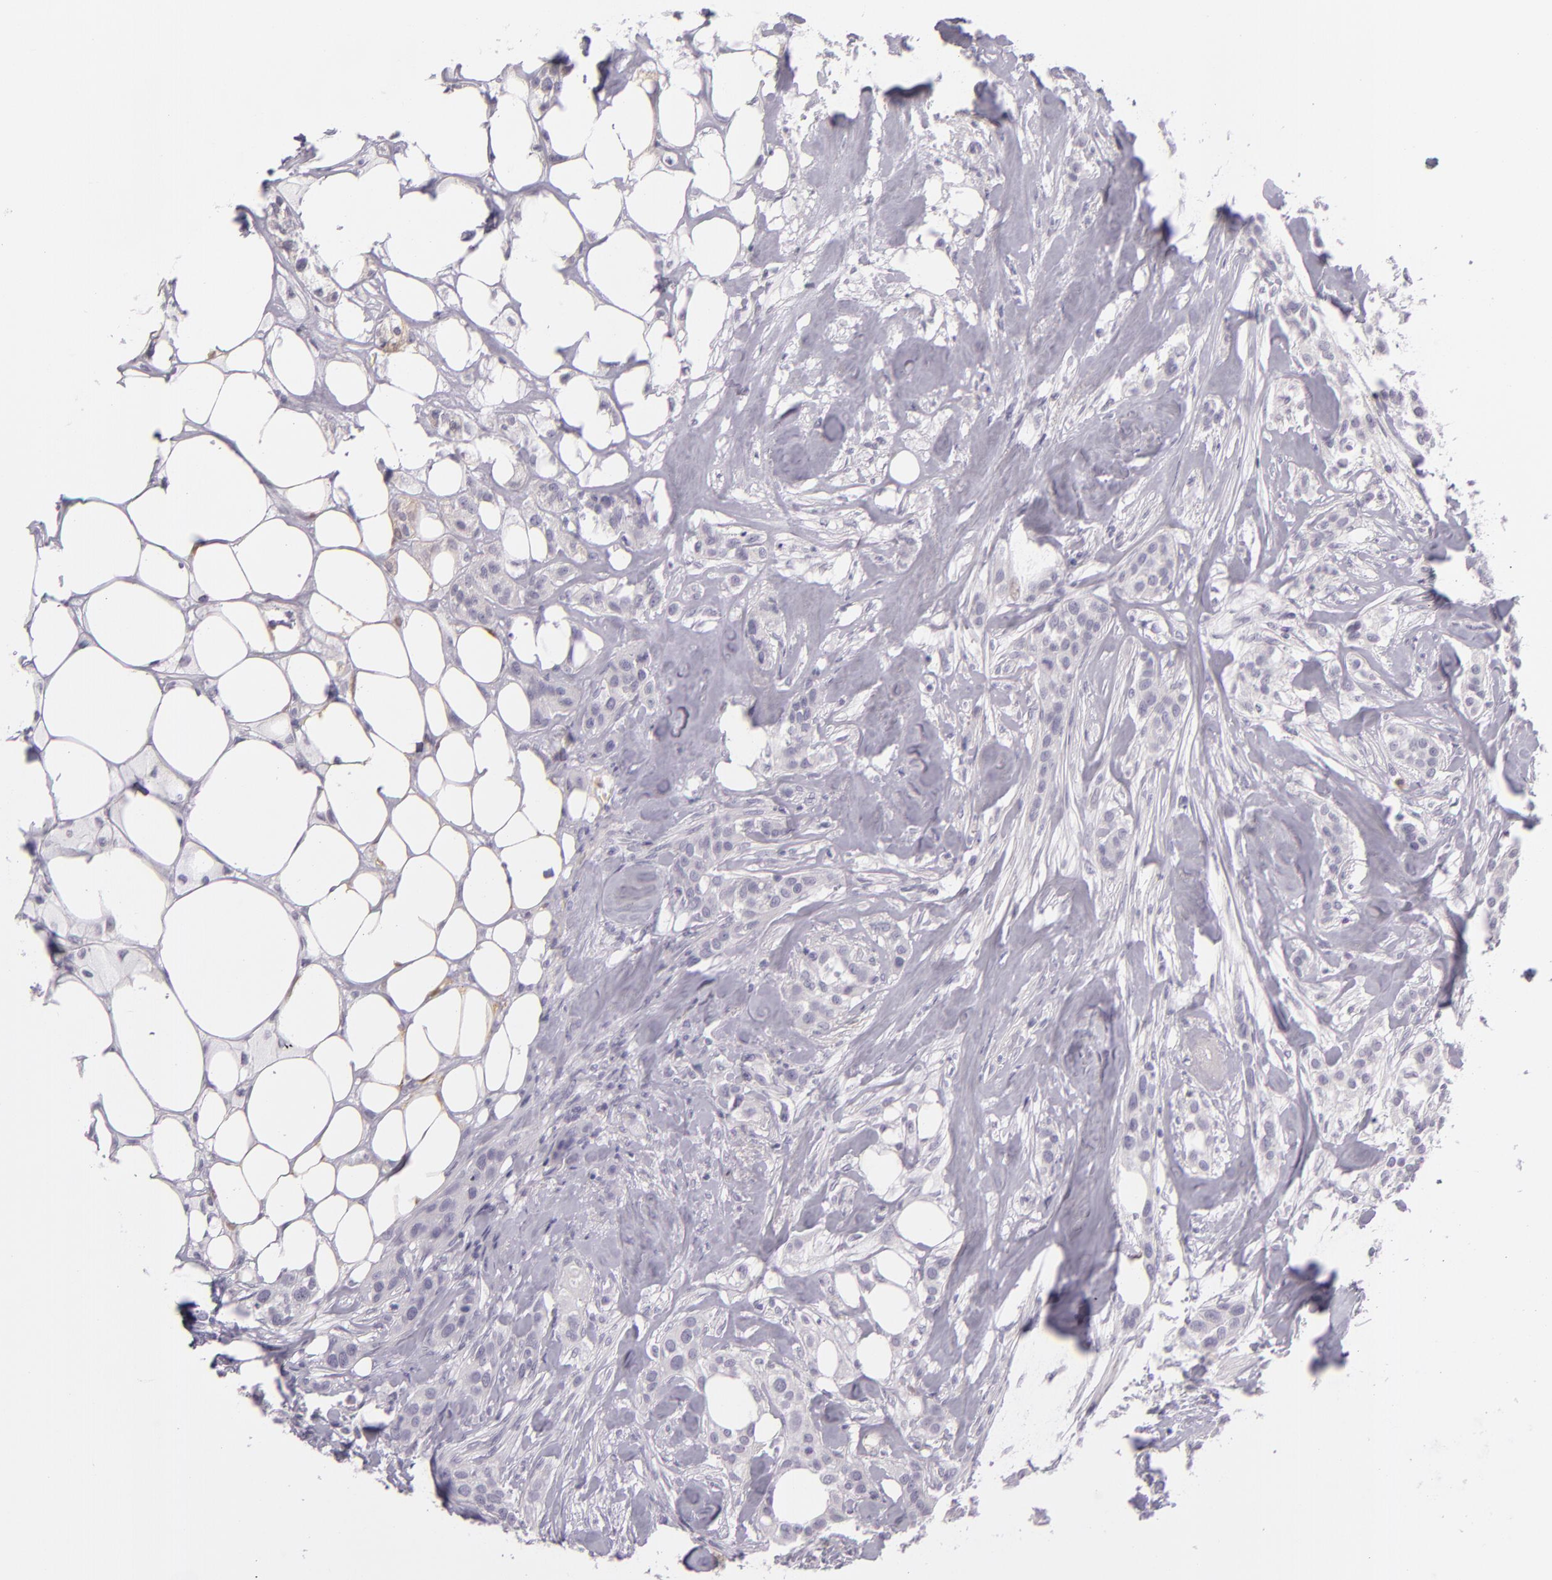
{"staining": {"intensity": "negative", "quantity": "none", "location": "none"}, "tissue": "breast cancer", "cell_type": "Tumor cells", "image_type": "cancer", "snomed": [{"axis": "morphology", "description": "Duct carcinoma"}, {"axis": "topography", "description": "Breast"}], "caption": "Immunohistochemistry (IHC) of human breast invasive ductal carcinoma shows no staining in tumor cells. (IHC, brightfield microscopy, high magnification).", "gene": "CBS", "patient": {"sex": "female", "age": 45}}